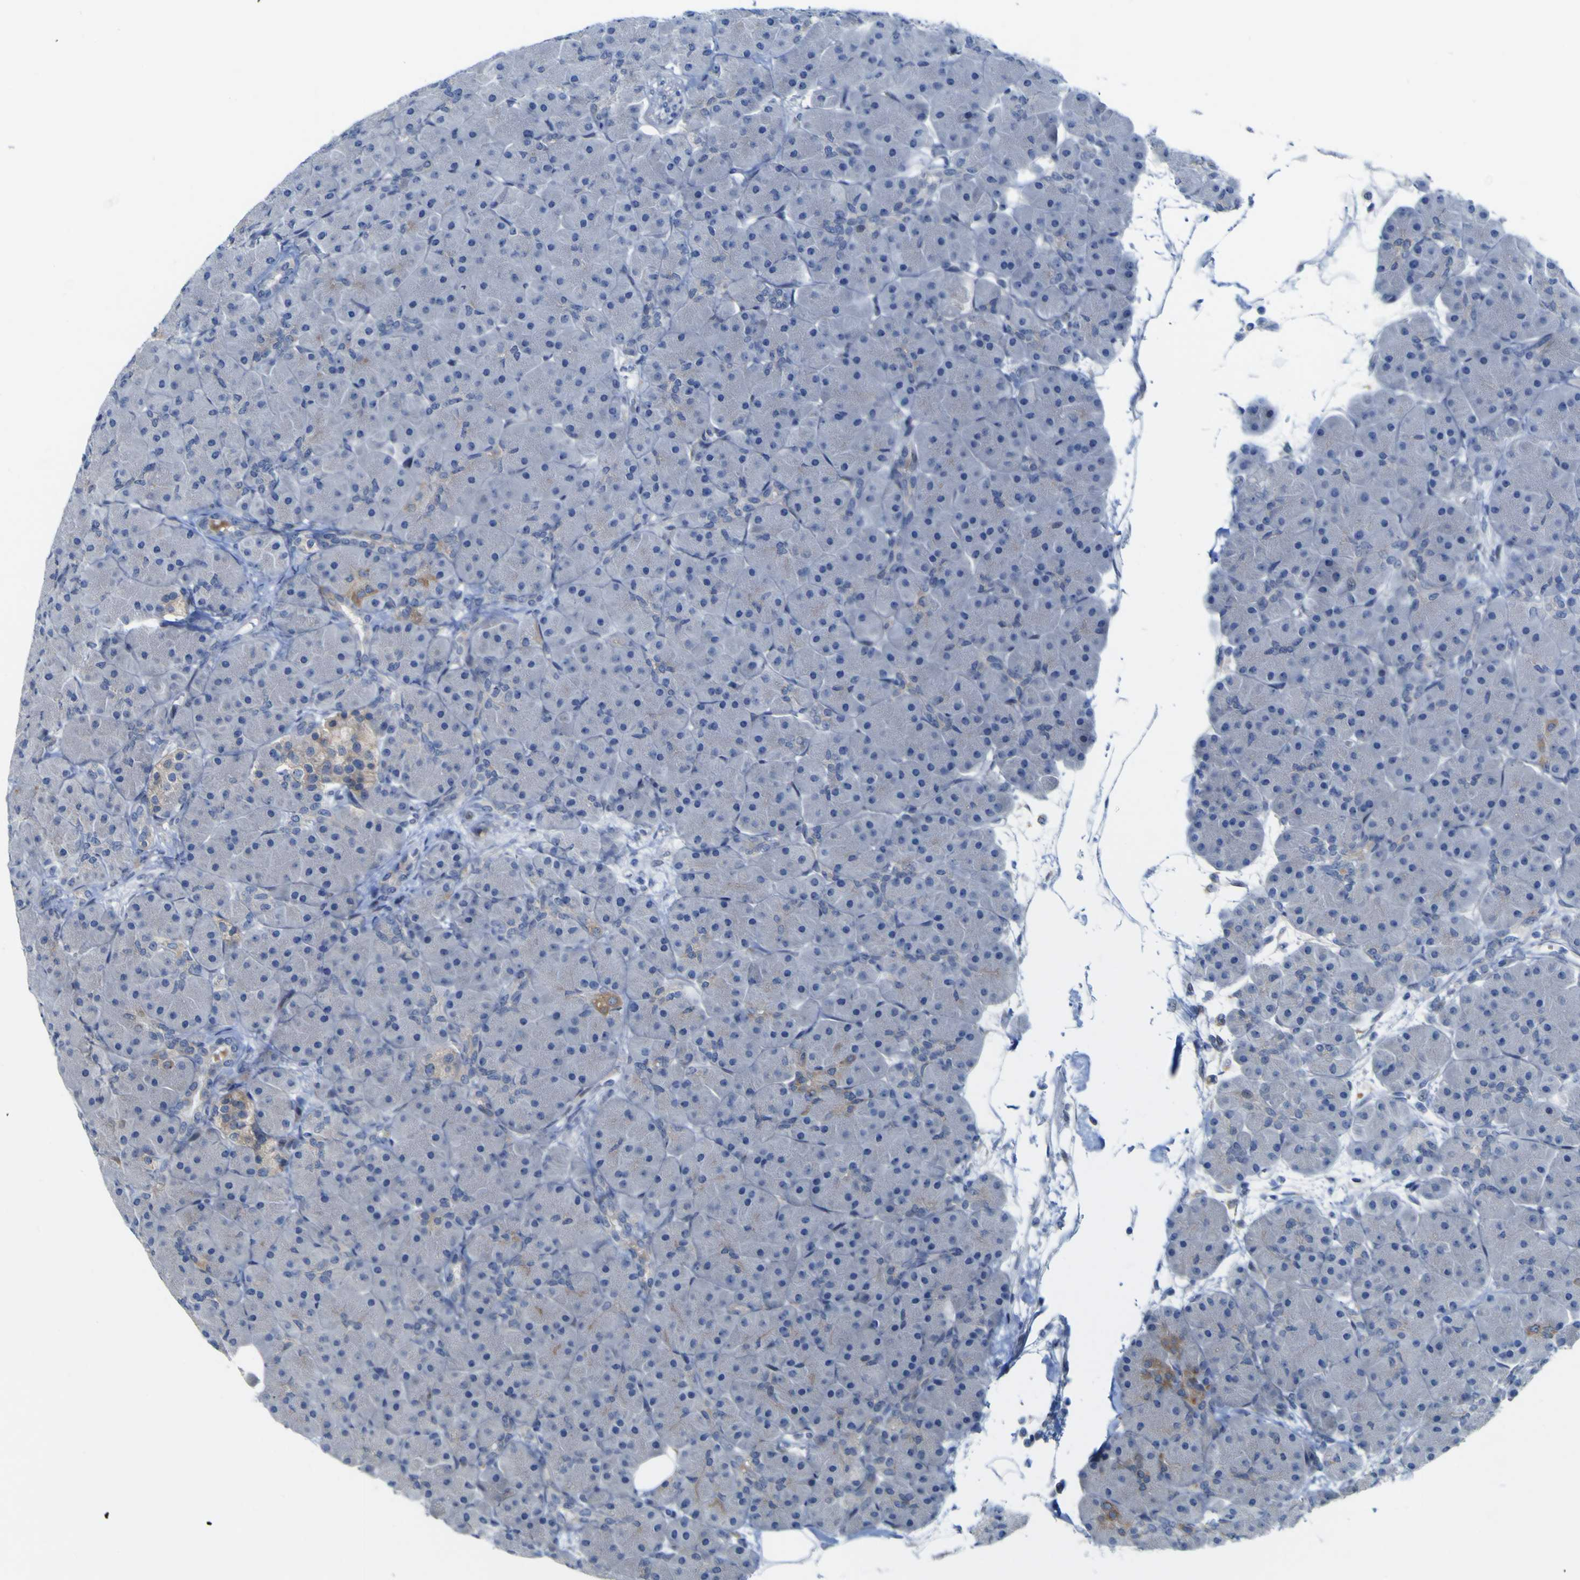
{"staining": {"intensity": "negative", "quantity": "none", "location": "none"}, "tissue": "pancreas", "cell_type": "Exocrine glandular cells", "image_type": "normal", "snomed": [{"axis": "morphology", "description": "Normal tissue, NOS"}, {"axis": "topography", "description": "Pancreas"}], "caption": "Exocrine glandular cells show no significant expression in normal pancreas. (Brightfield microscopy of DAB IHC at high magnification).", "gene": "NAV1", "patient": {"sex": "male", "age": 66}}